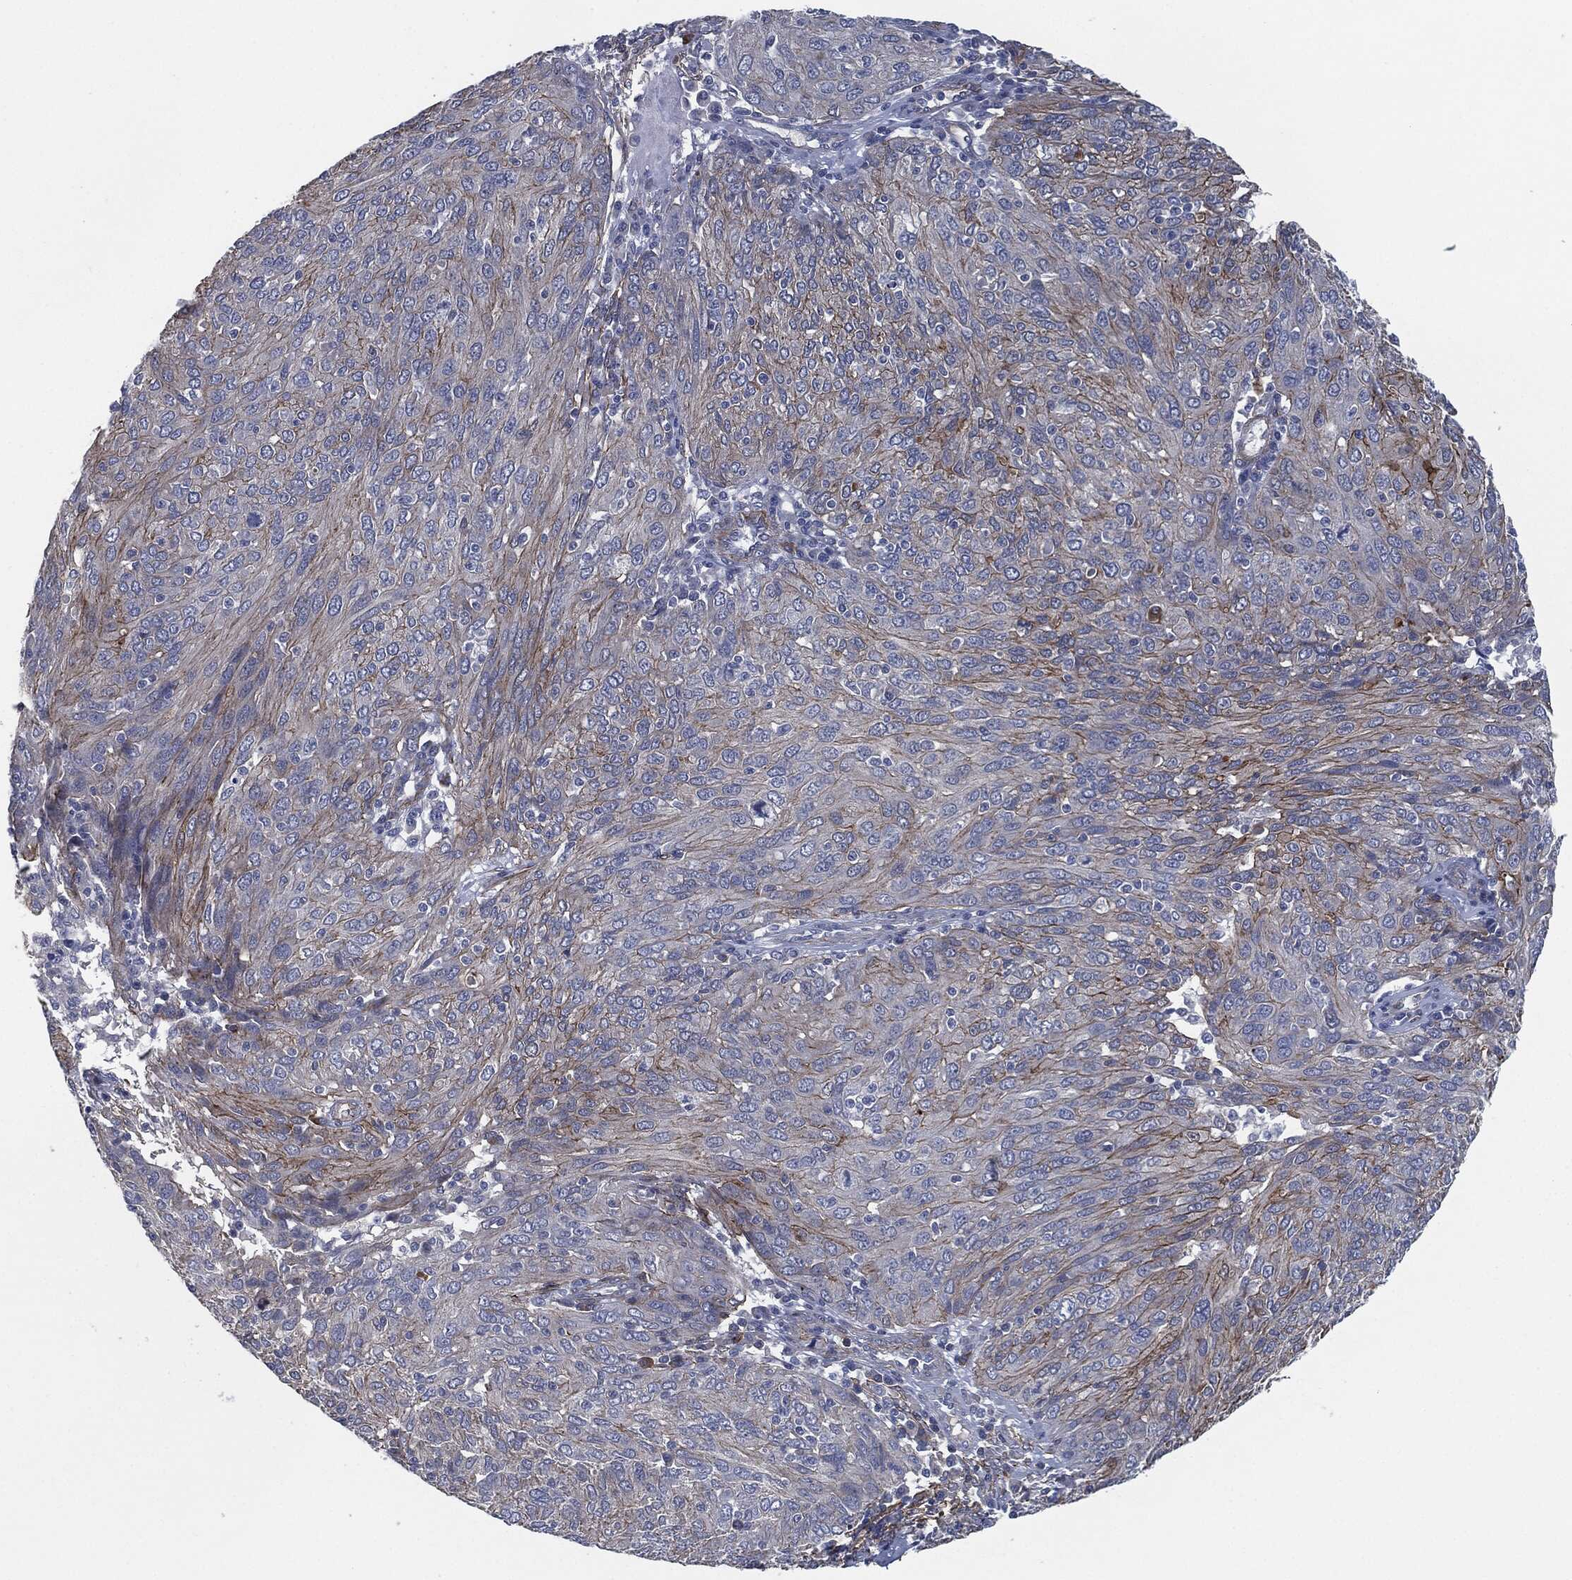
{"staining": {"intensity": "moderate", "quantity": "<25%", "location": "cytoplasmic/membranous"}, "tissue": "ovarian cancer", "cell_type": "Tumor cells", "image_type": "cancer", "snomed": [{"axis": "morphology", "description": "Carcinoma, endometroid"}, {"axis": "topography", "description": "Ovary"}], "caption": "A photomicrograph of human ovarian cancer stained for a protein displays moderate cytoplasmic/membranous brown staining in tumor cells.", "gene": "SVIL", "patient": {"sex": "female", "age": 50}}